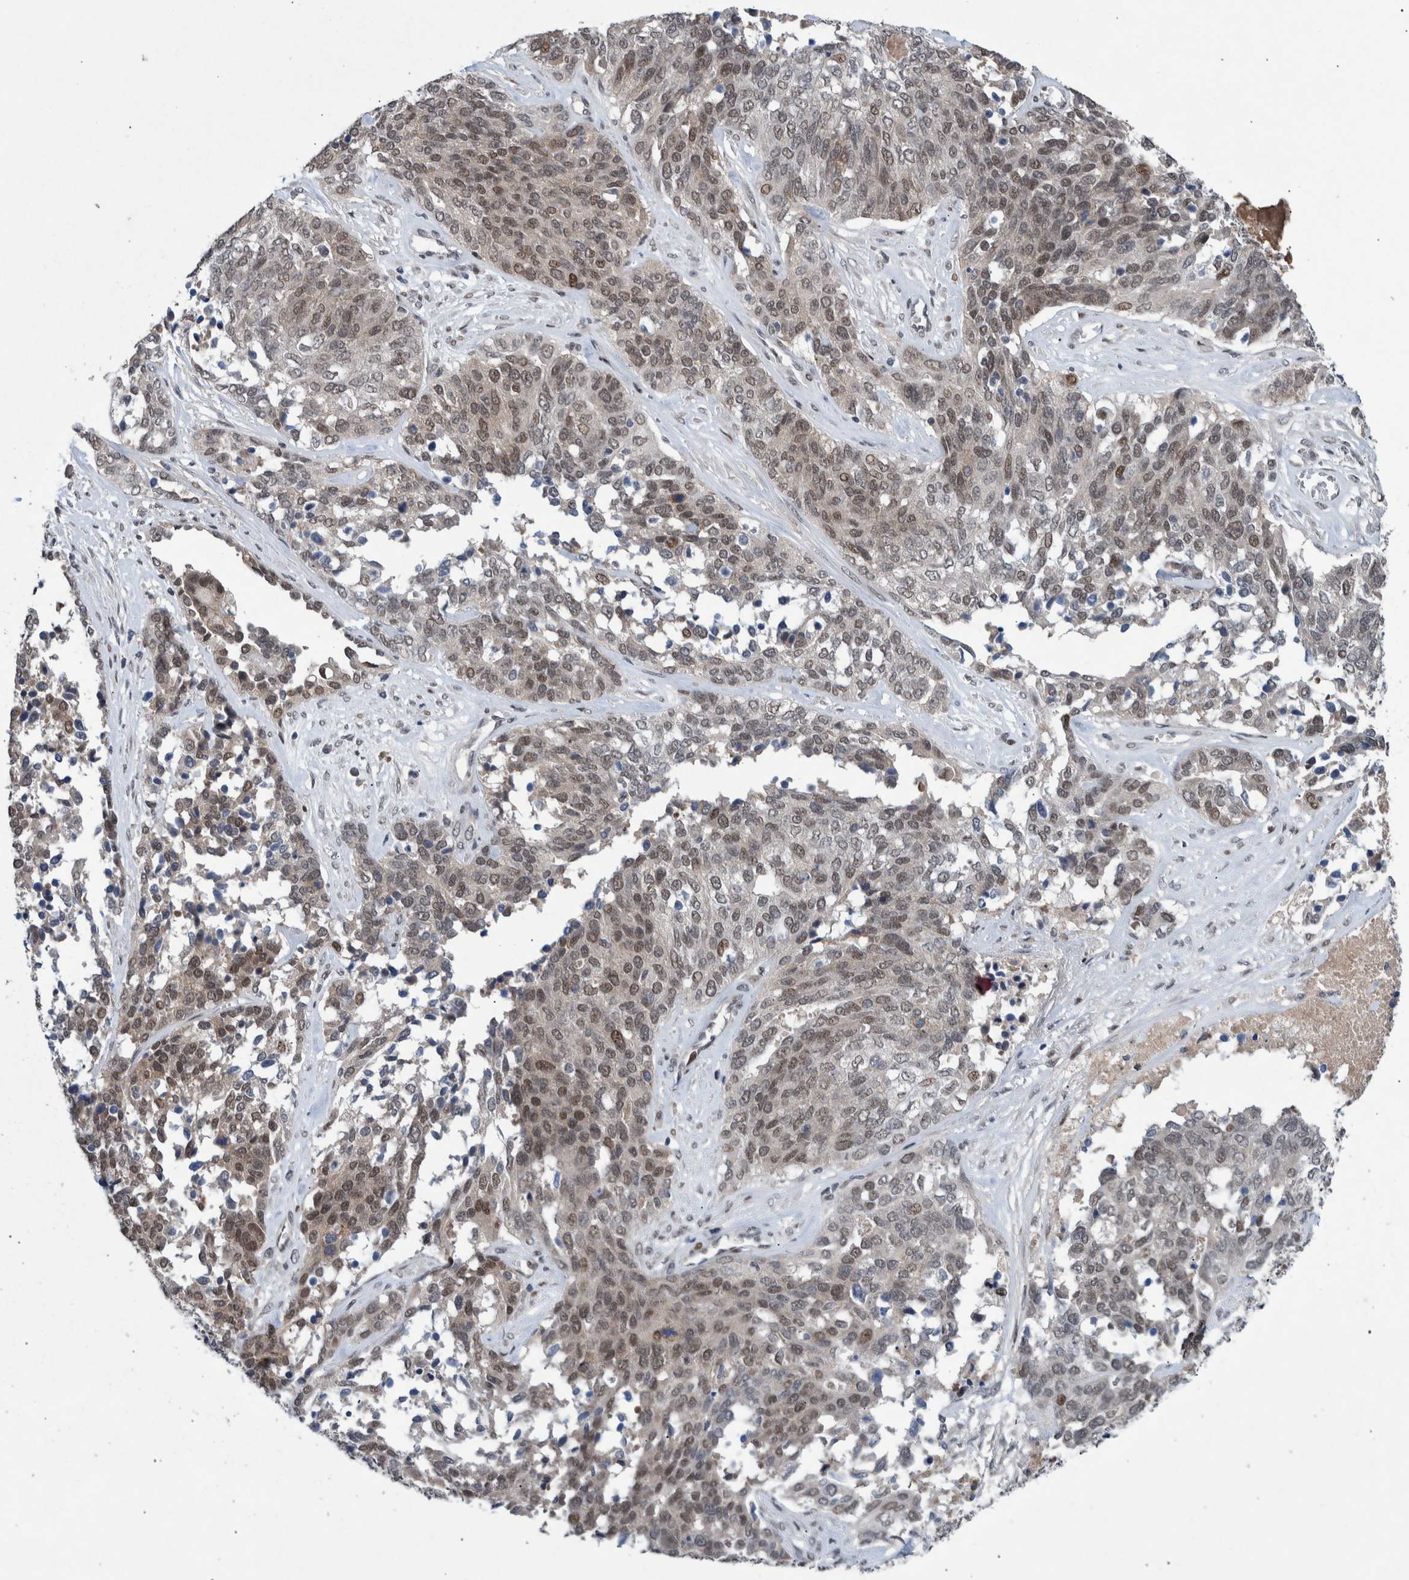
{"staining": {"intensity": "weak", "quantity": ">75%", "location": "nuclear"}, "tissue": "ovarian cancer", "cell_type": "Tumor cells", "image_type": "cancer", "snomed": [{"axis": "morphology", "description": "Cystadenocarcinoma, serous, NOS"}, {"axis": "topography", "description": "Ovary"}], "caption": "The micrograph demonstrates immunohistochemical staining of serous cystadenocarcinoma (ovarian). There is weak nuclear expression is appreciated in approximately >75% of tumor cells.", "gene": "ESRP1", "patient": {"sex": "female", "age": 44}}